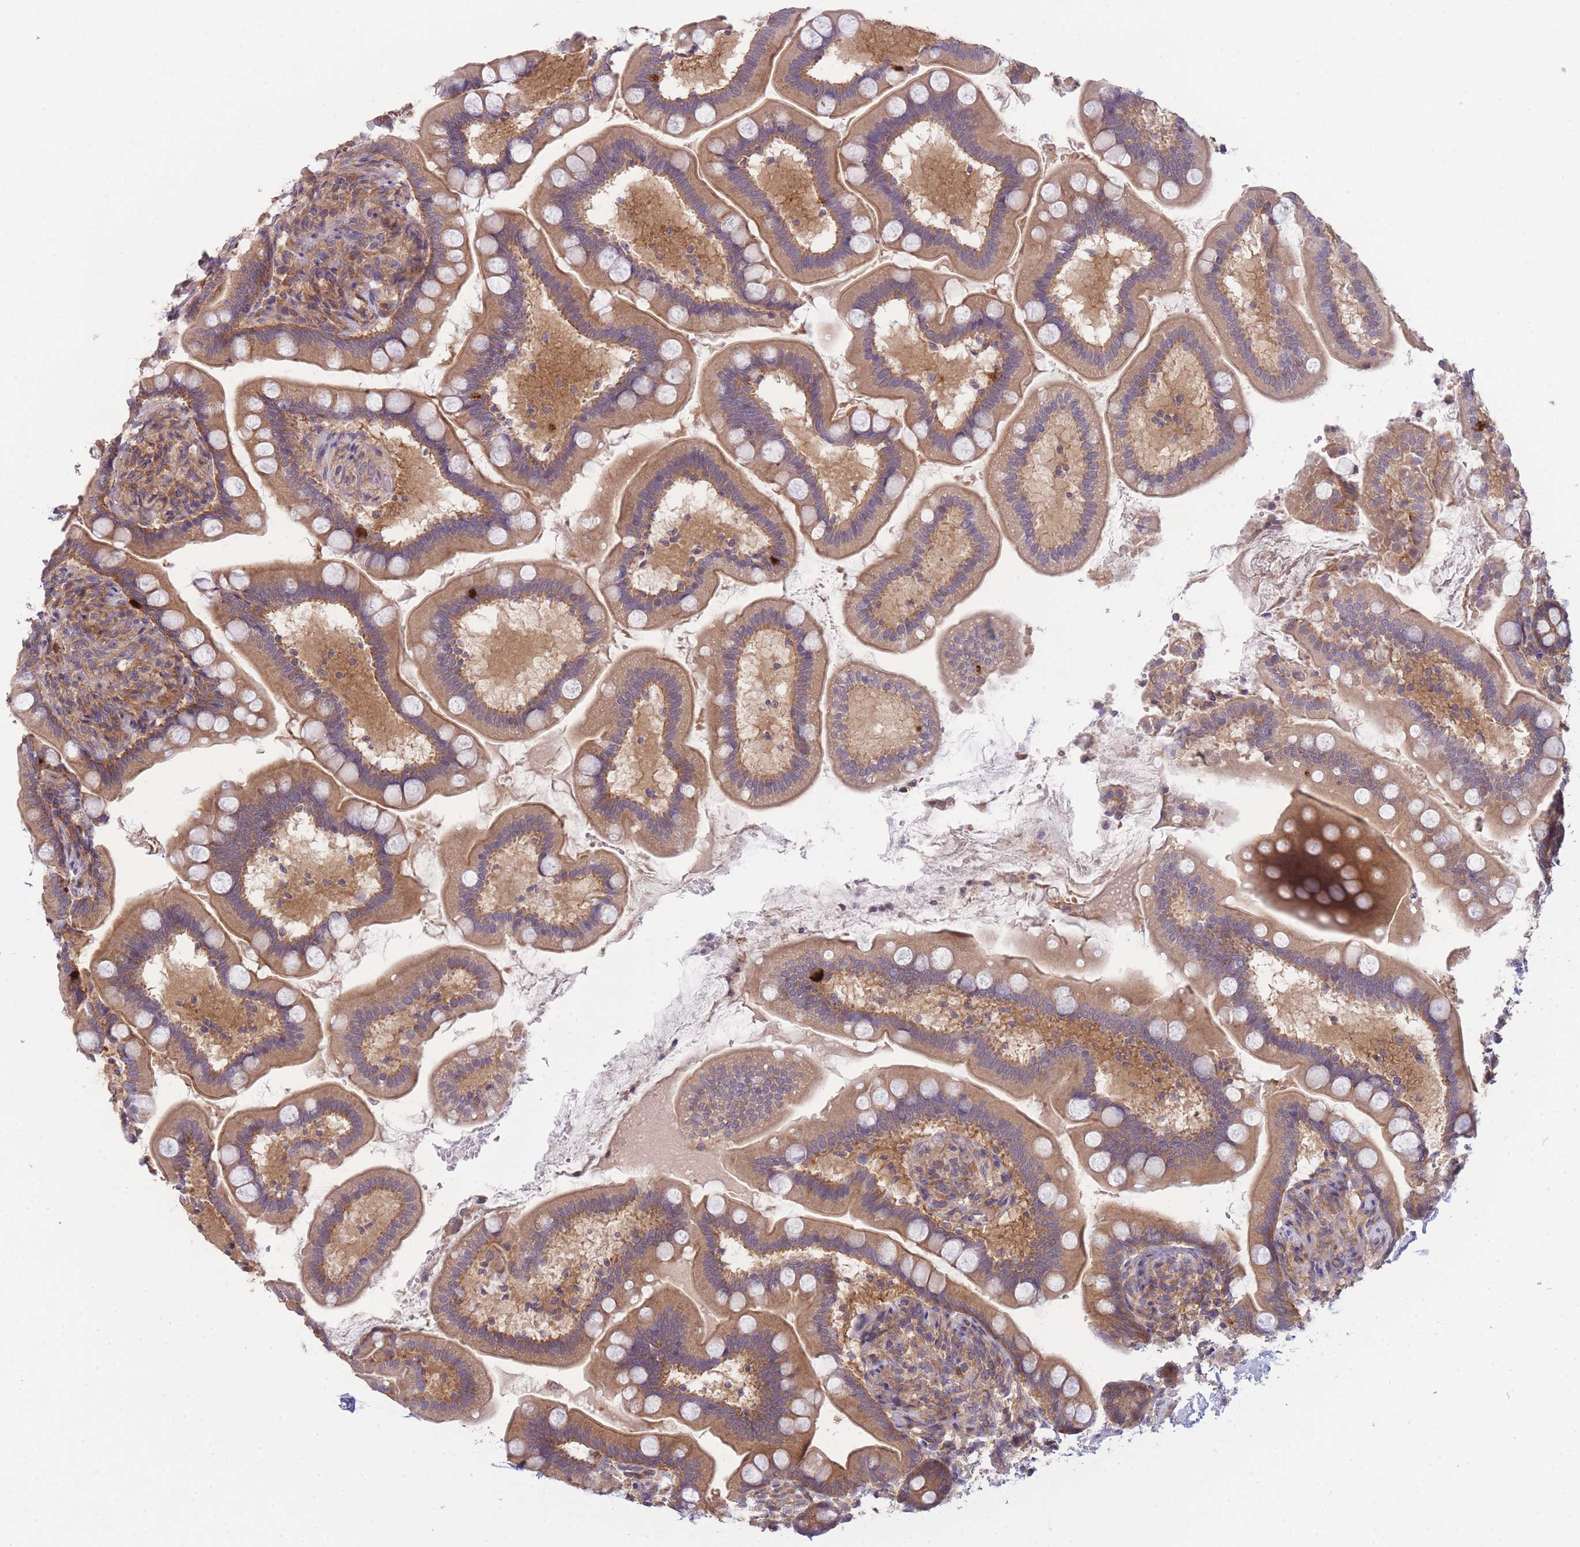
{"staining": {"intensity": "moderate", "quantity": ">75%", "location": "cytoplasmic/membranous"}, "tissue": "small intestine", "cell_type": "Glandular cells", "image_type": "normal", "snomed": [{"axis": "morphology", "description": "Normal tissue, NOS"}, {"axis": "topography", "description": "Small intestine"}], "caption": "Small intestine stained with DAB immunohistochemistry exhibits medium levels of moderate cytoplasmic/membranous expression in approximately >75% of glandular cells.", "gene": "PFDN6", "patient": {"sex": "female", "age": 64}}